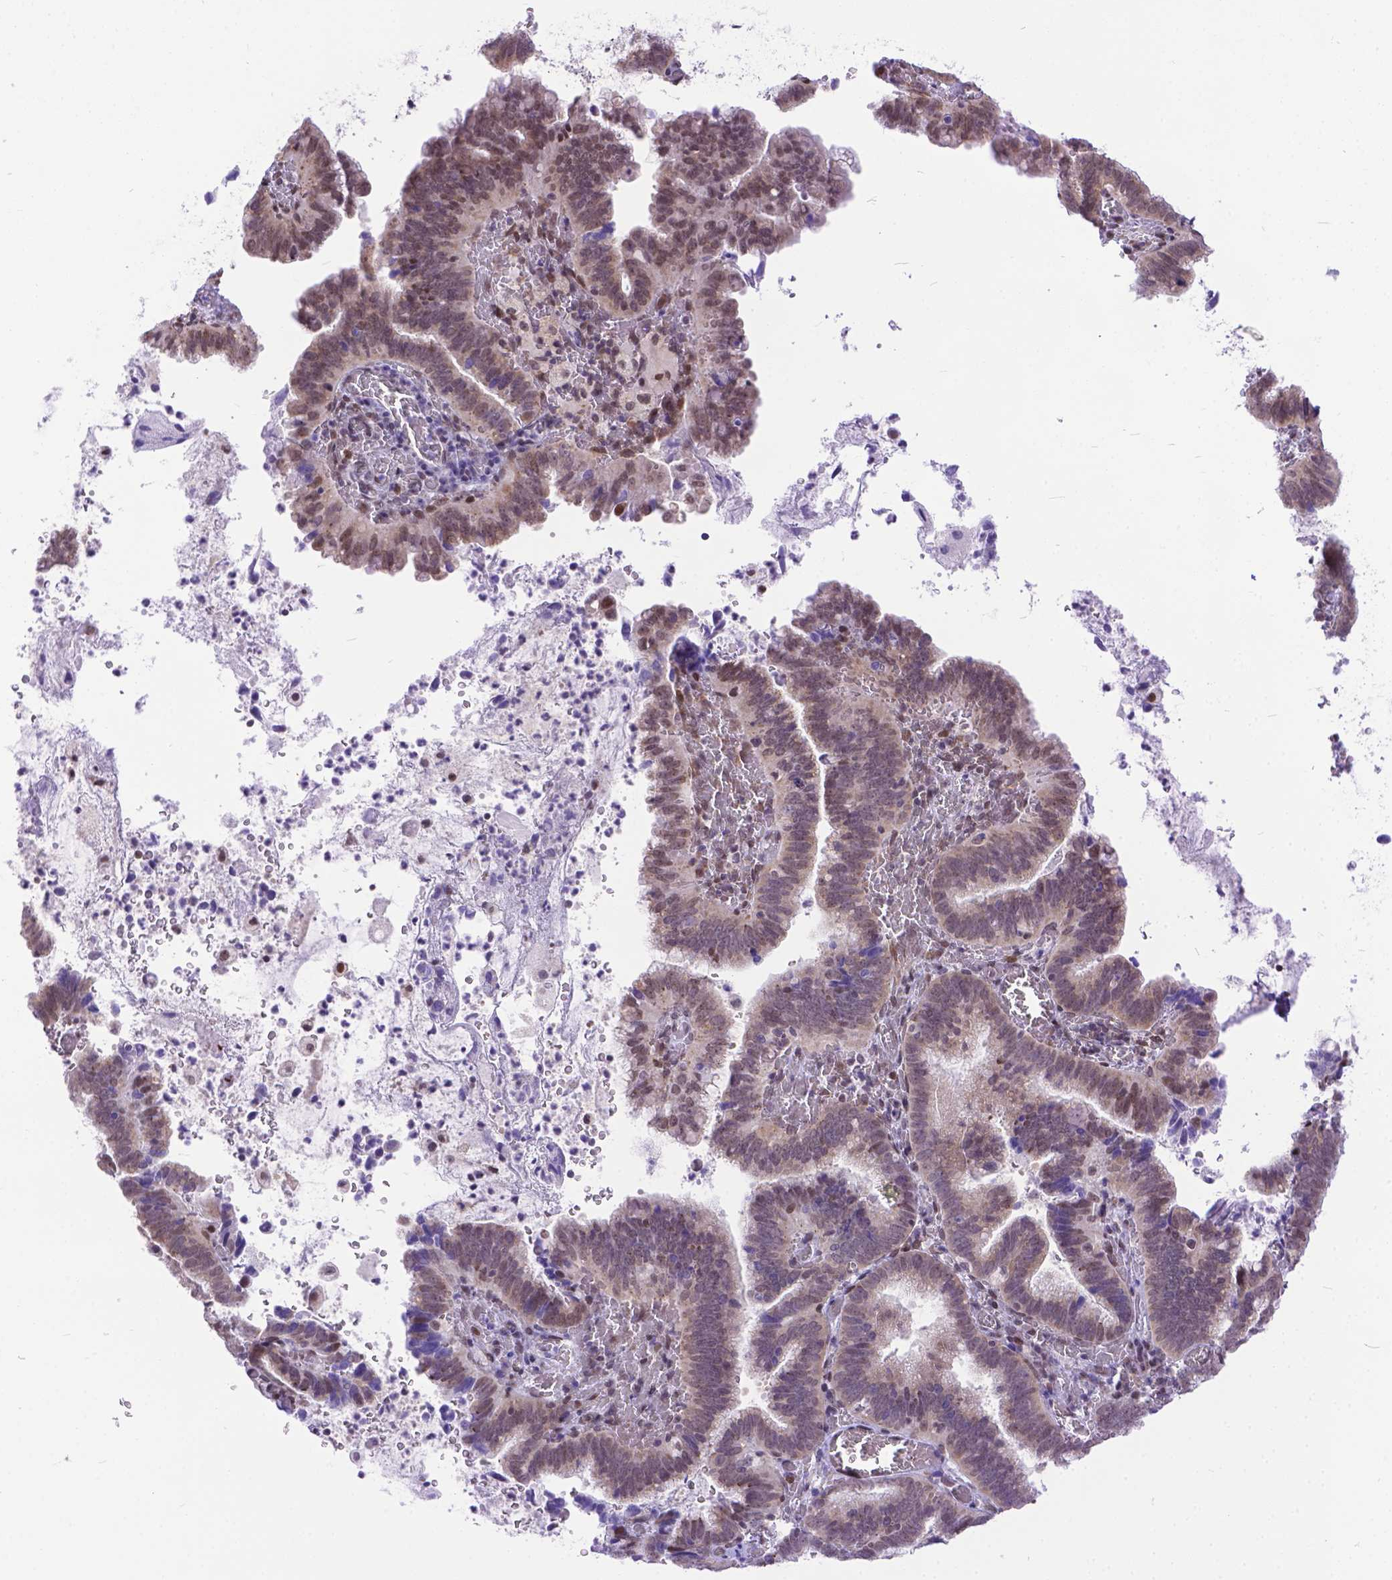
{"staining": {"intensity": "weak", "quantity": "25%-75%", "location": "cytoplasmic/membranous,nuclear"}, "tissue": "cervical cancer", "cell_type": "Tumor cells", "image_type": "cancer", "snomed": [{"axis": "morphology", "description": "Adenocarcinoma, NOS"}, {"axis": "topography", "description": "Cervix"}], "caption": "Cervical cancer stained for a protein reveals weak cytoplasmic/membranous and nuclear positivity in tumor cells.", "gene": "FAM124B", "patient": {"sex": "female", "age": 61}}